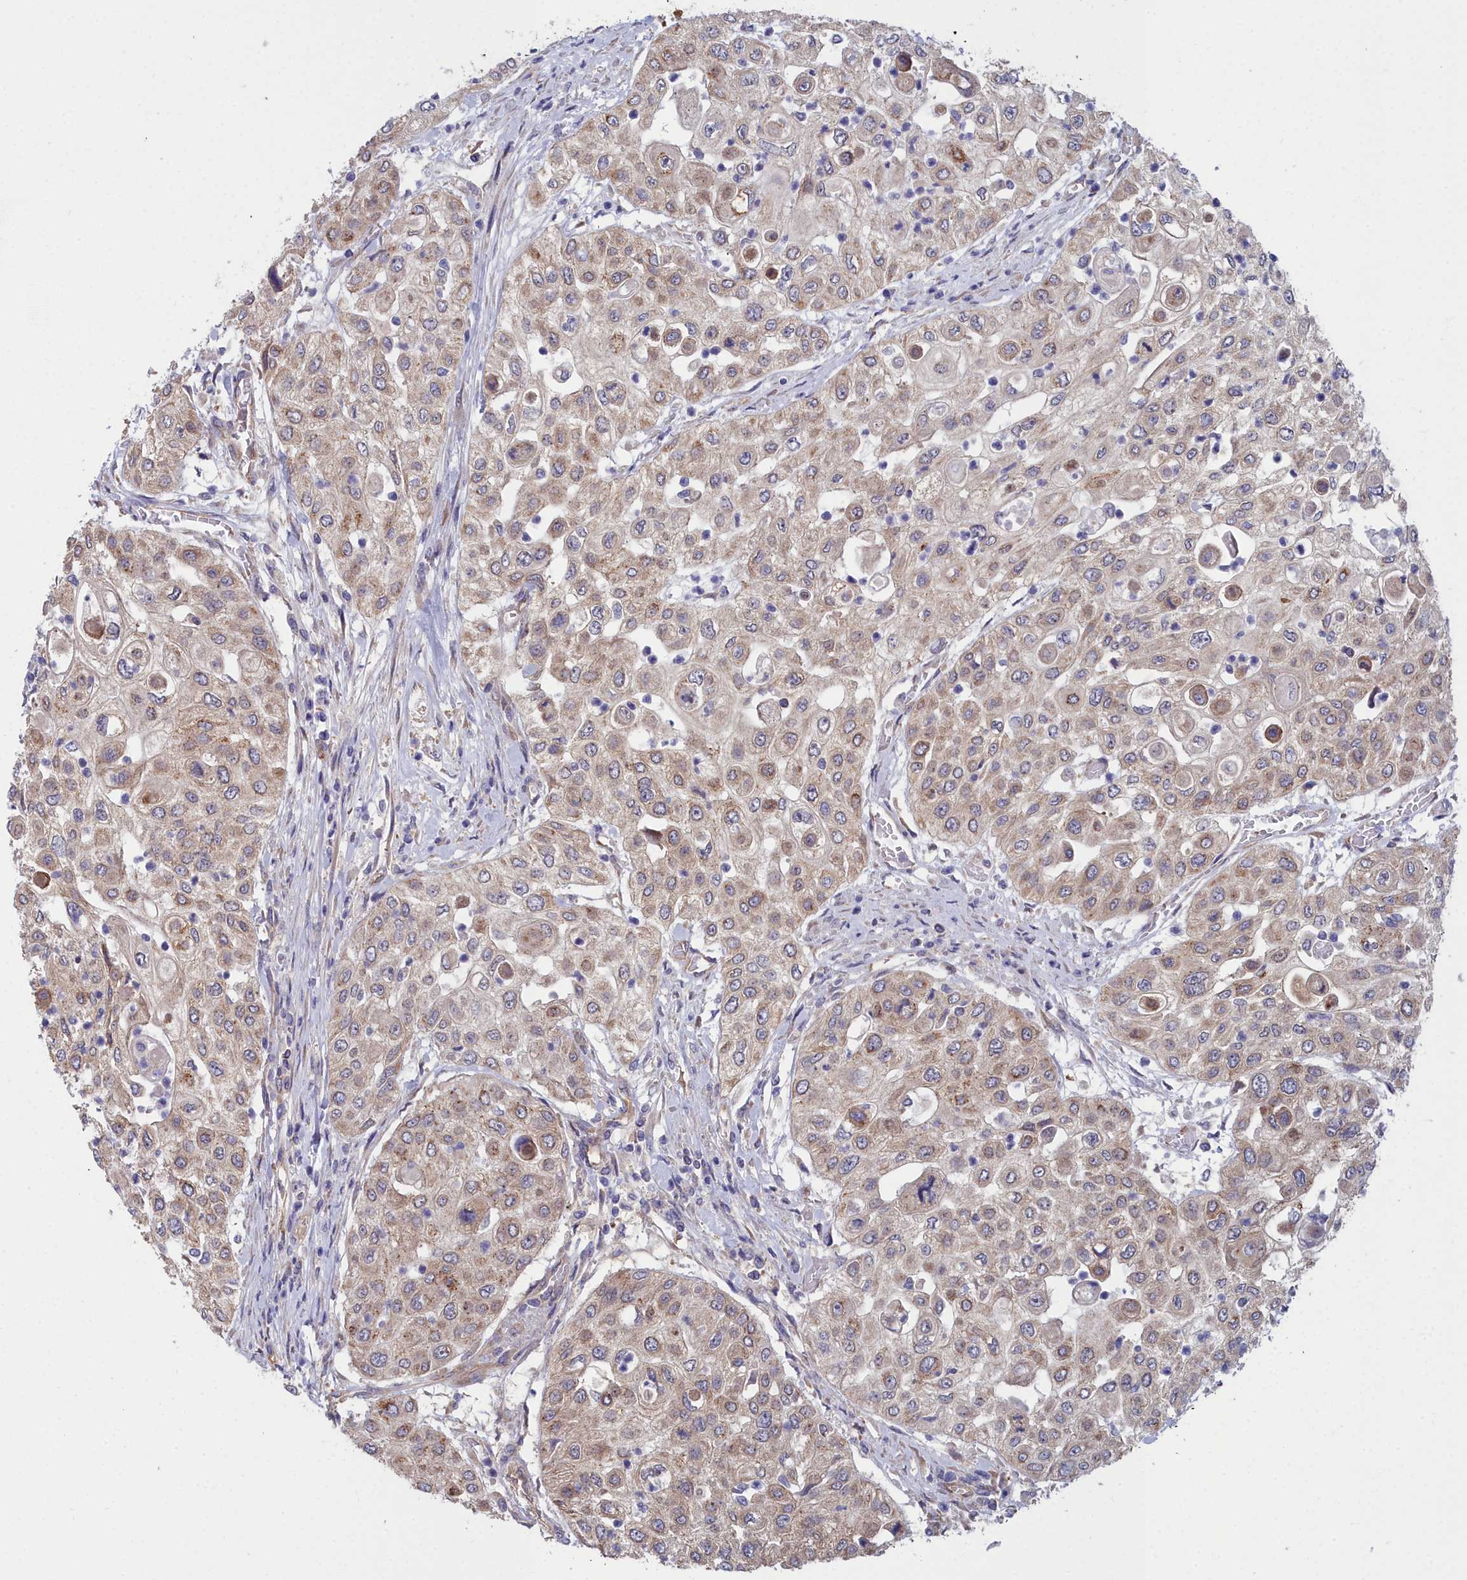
{"staining": {"intensity": "weak", "quantity": ">75%", "location": "cytoplasmic/membranous"}, "tissue": "urothelial cancer", "cell_type": "Tumor cells", "image_type": "cancer", "snomed": [{"axis": "morphology", "description": "Urothelial carcinoma, High grade"}, {"axis": "topography", "description": "Urinary bladder"}], "caption": "A high-resolution micrograph shows immunohistochemistry staining of urothelial cancer, which shows weak cytoplasmic/membranous expression in approximately >75% of tumor cells.", "gene": "RDX", "patient": {"sex": "female", "age": 79}}